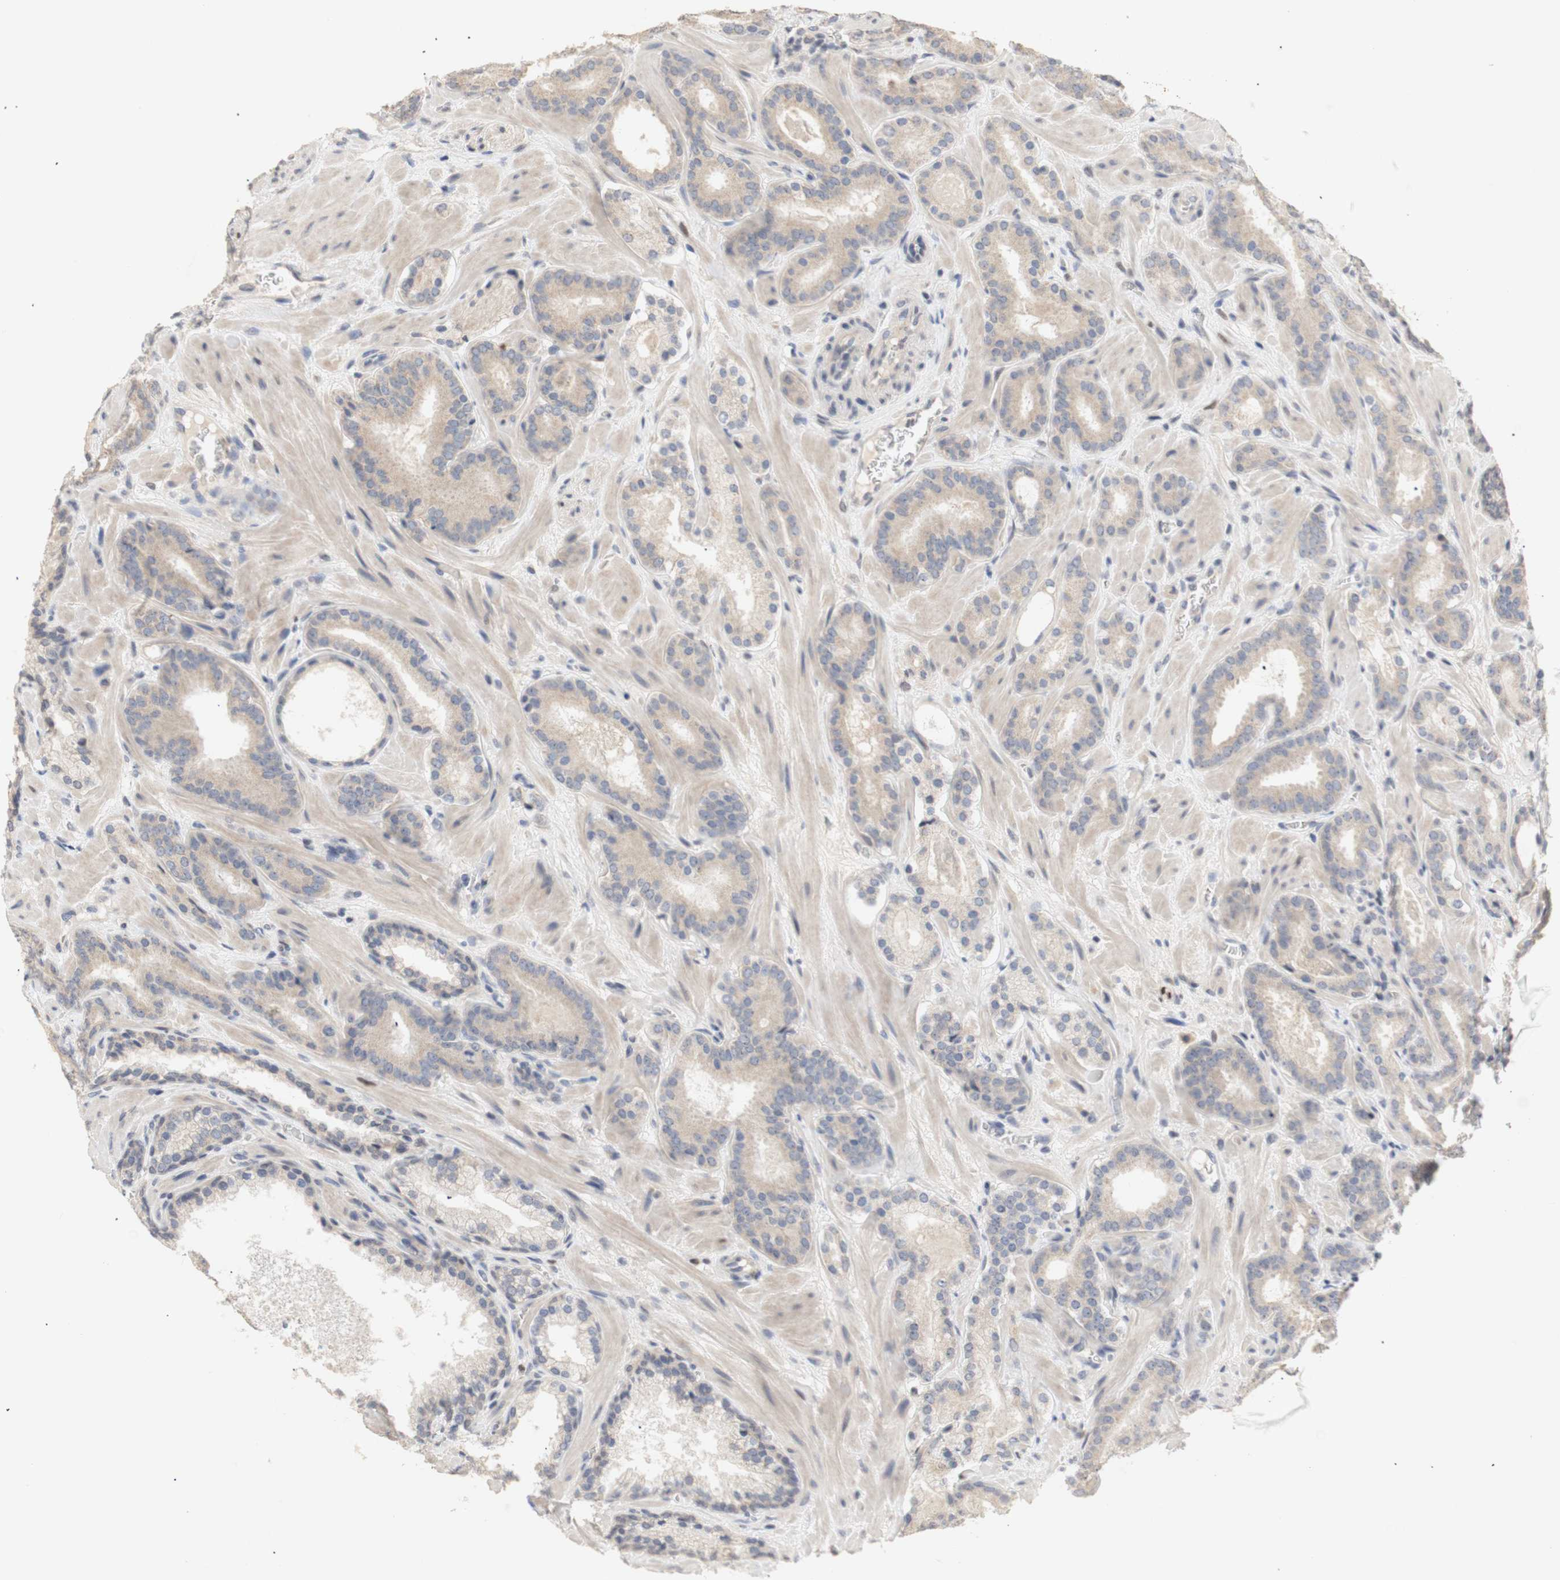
{"staining": {"intensity": "weak", "quantity": "25%-75%", "location": "cytoplasmic/membranous"}, "tissue": "prostate cancer", "cell_type": "Tumor cells", "image_type": "cancer", "snomed": [{"axis": "morphology", "description": "Adenocarcinoma, Low grade"}, {"axis": "topography", "description": "Prostate"}], "caption": "IHC (DAB (3,3'-diaminobenzidine)) staining of prostate cancer demonstrates weak cytoplasmic/membranous protein positivity in about 25%-75% of tumor cells. (brown staining indicates protein expression, while blue staining denotes nuclei).", "gene": "FOSB", "patient": {"sex": "male", "age": 63}}